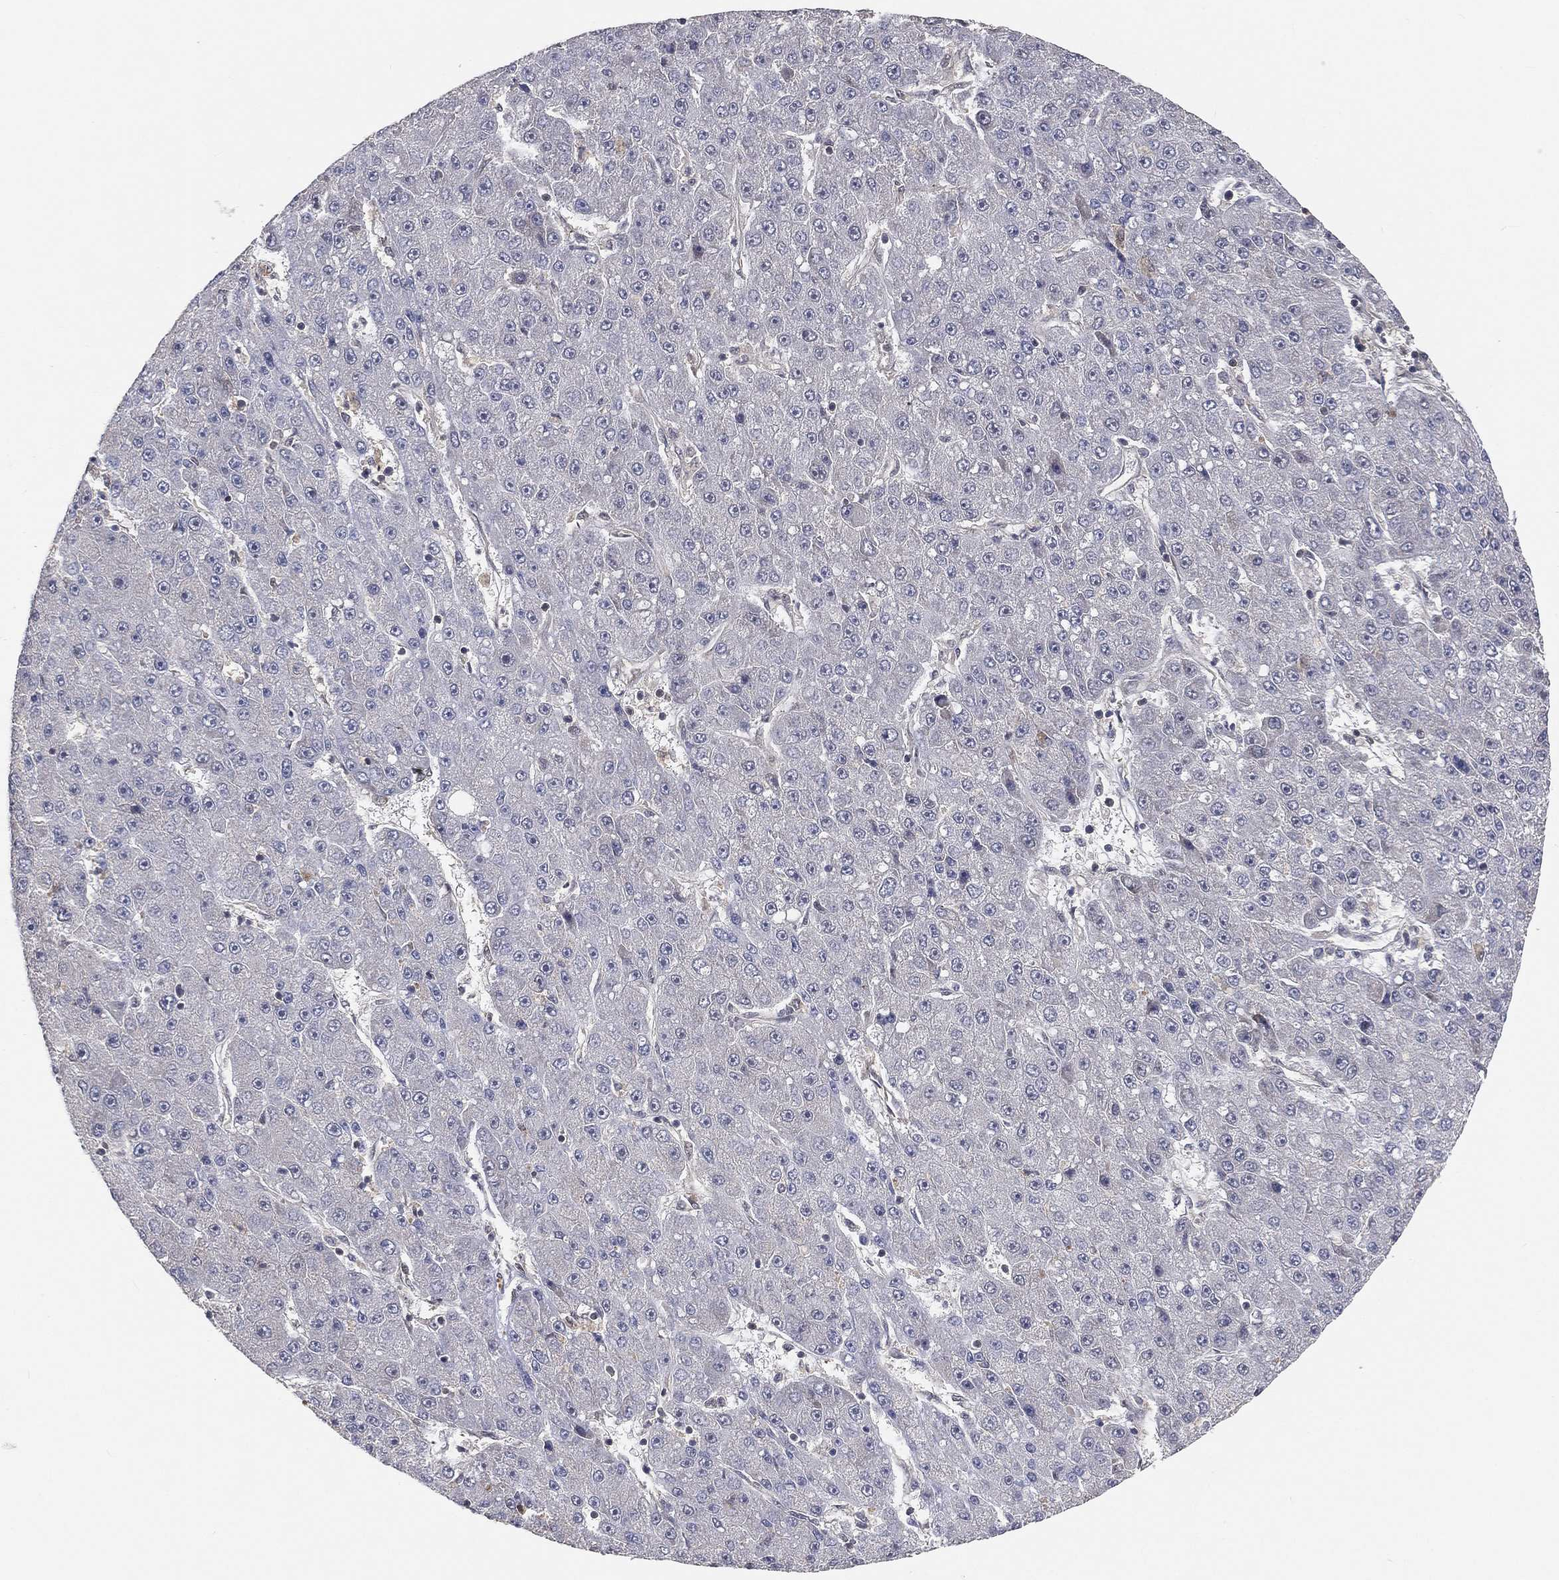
{"staining": {"intensity": "negative", "quantity": "none", "location": "none"}, "tissue": "liver cancer", "cell_type": "Tumor cells", "image_type": "cancer", "snomed": [{"axis": "morphology", "description": "Carcinoma, Hepatocellular, NOS"}, {"axis": "topography", "description": "Liver"}], "caption": "This image is of liver hepatocellular carcinoma stained with immunohistochemistry to label a protein in brown with the nuclei are counter-stained blue. There is no staining in tumor cells.", "gene": "MAPK1", "patient": {"sex": "male", "age": 67}}